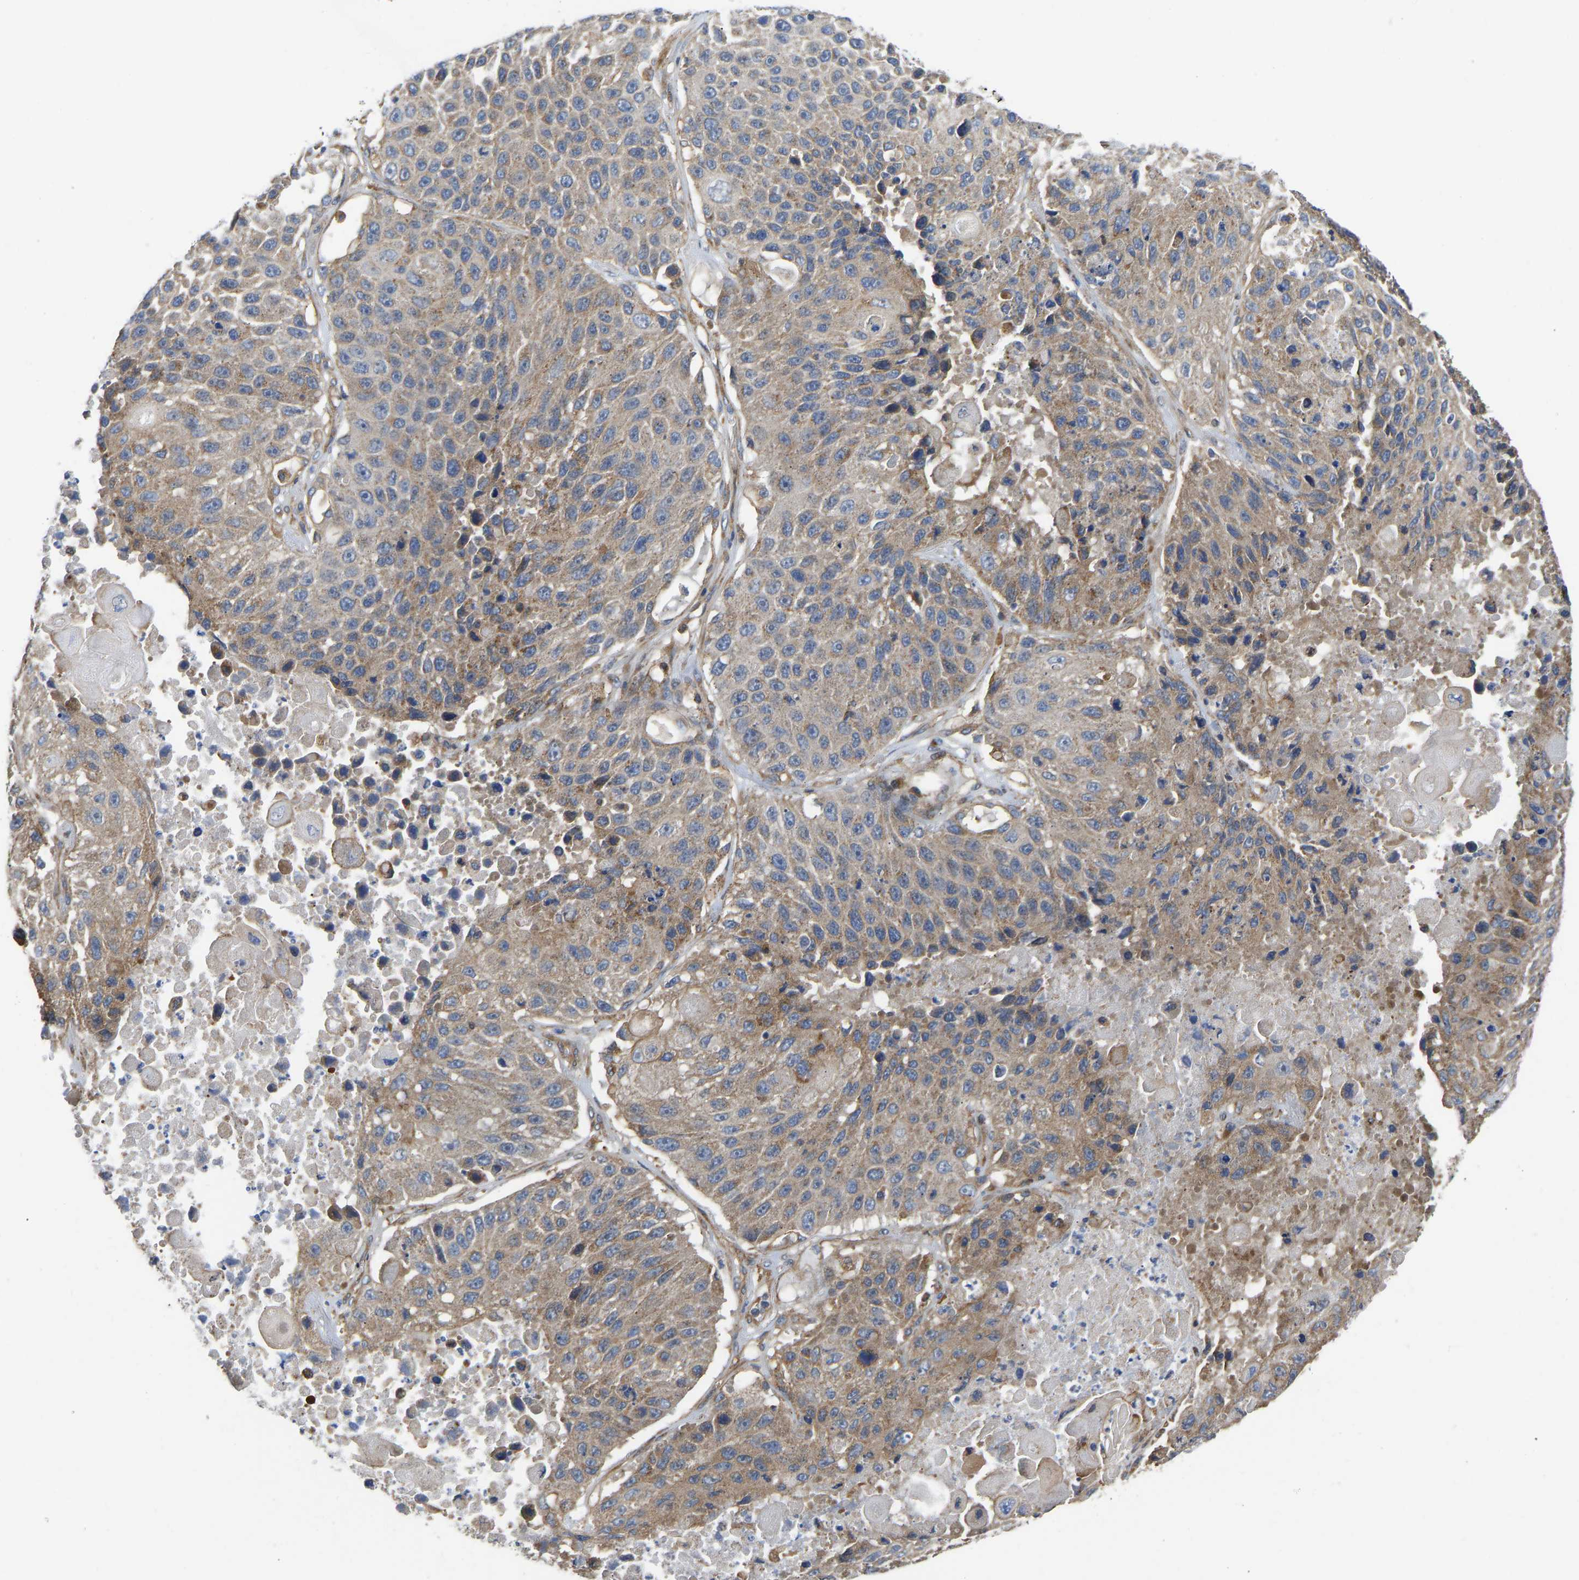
{"staining": {"intensity": "moderate", "quantity": "25%-75%", "location": "cytoplasmic/membranous"}, "tissue": "lung cancer", "cell_type": "Tumor cells", "image_type": "cancer", "snomed": [{"axis": "morphology", "description": "Squamous cell carcinoma, NOS"}, {"axis": "topography", "description": "Lung"}], "caption": "IHC staining of squamous cell carcinoma (lung), which displays medium levels of moderate cytoplasmic/membranous positivity in about 25%-75% of tumor cells indicating moderate cytoplasmic/membranous protein expression. The staining was performed using DAB (3,3'-diaminobenzidine) (brown) for protein detection and nuclei were counterstained in hematoxylin (blue).", "gene": "FLNB", "patient": {"sex": "male", "age": 61}}